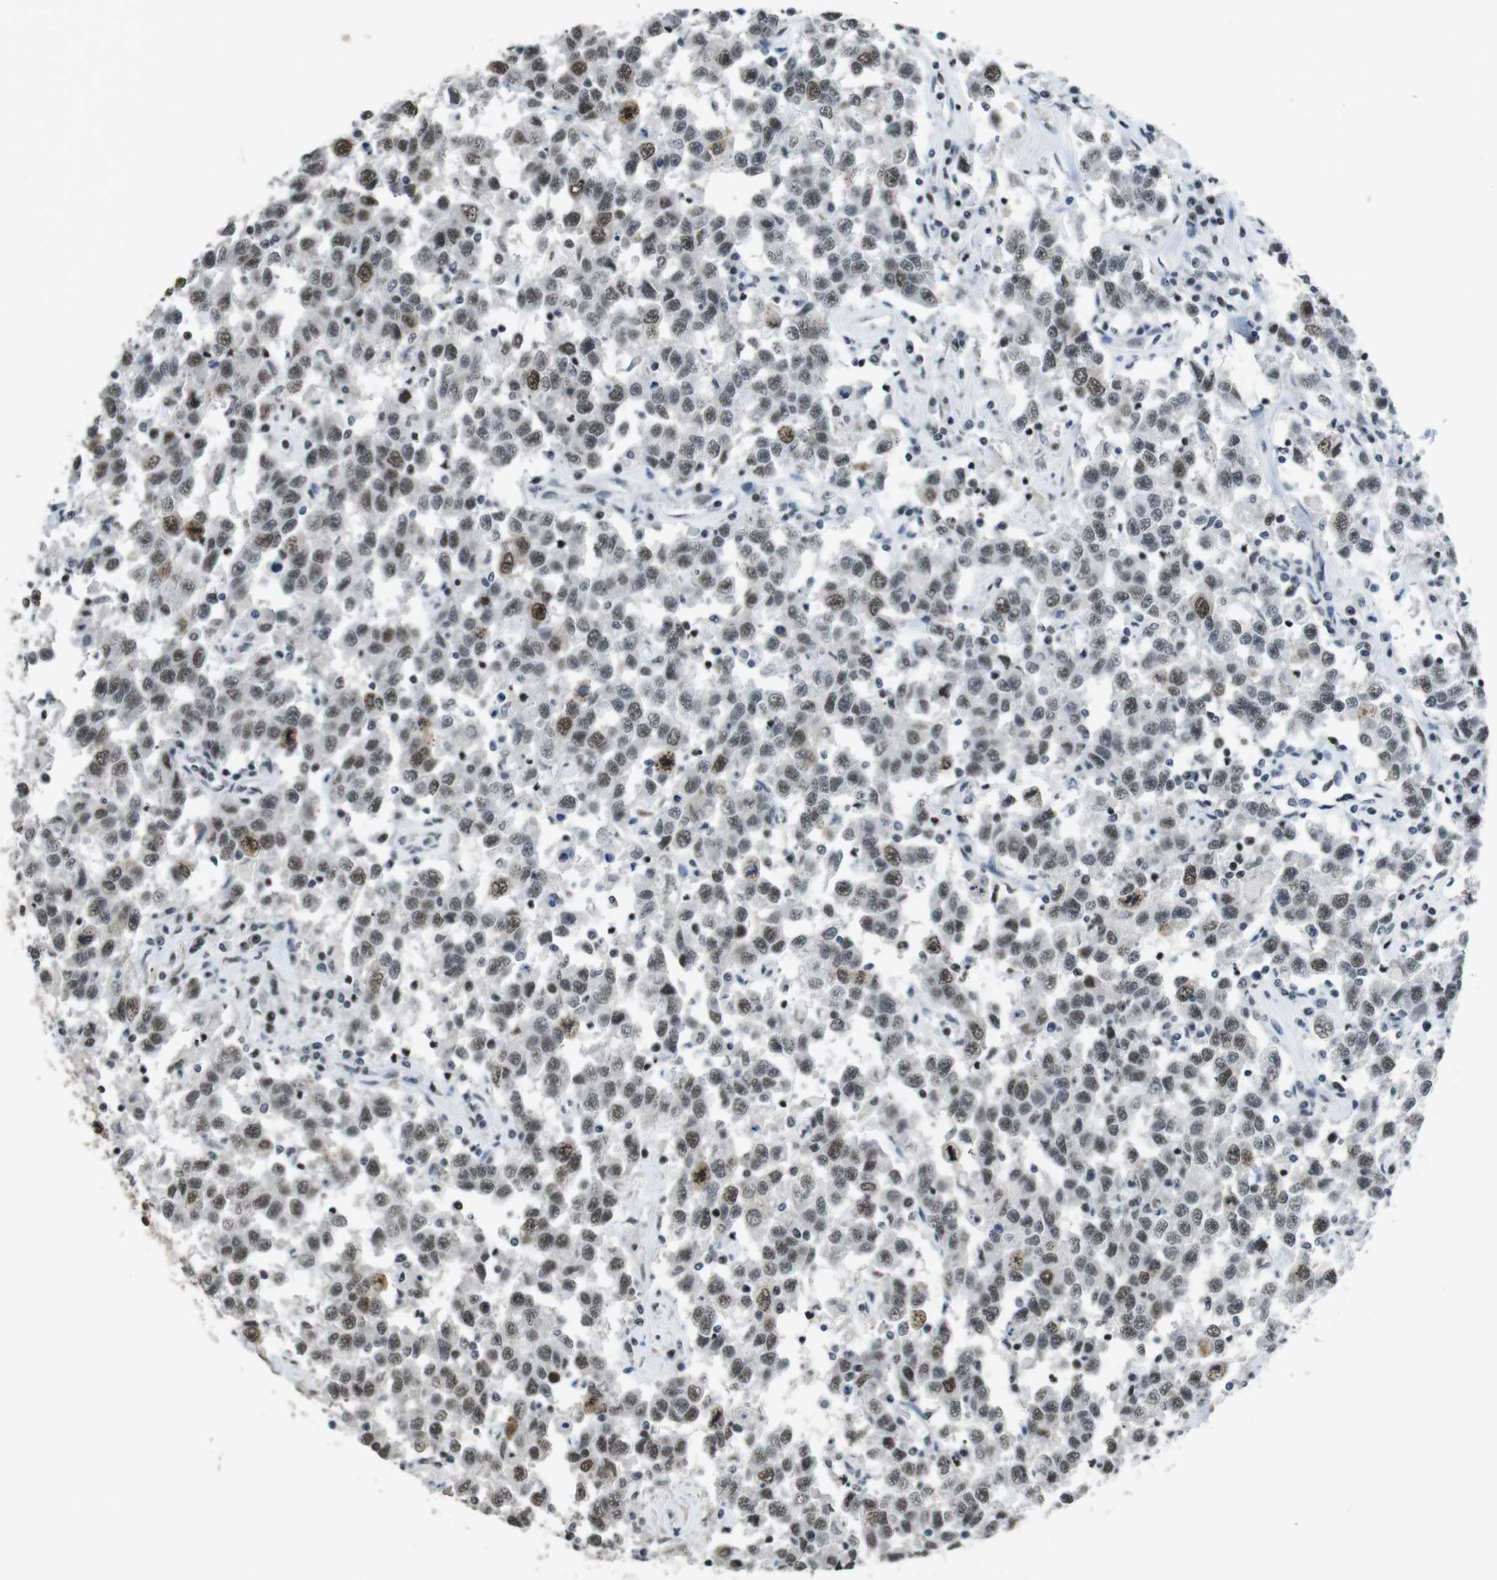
{"staining": {"intensity": "weak", "quantity": "25%-75%", "location": "nuclear"}, "tissue": "testis cancer", "cell_type": "Tumor cells", "image_type": "cancer", "snomed": [{"axis": "morphology", "description": "Seminoma, NOS"}, {"axis": "topography", "description": "Testis"}], "caption": "This is a histology image of immunohistochemistry staining of testis seminoma, which shows weak staining in the nuclear of tumor cells.", "gene": "CSNK2B", "patient": {"sex": "male", "age": 41}}